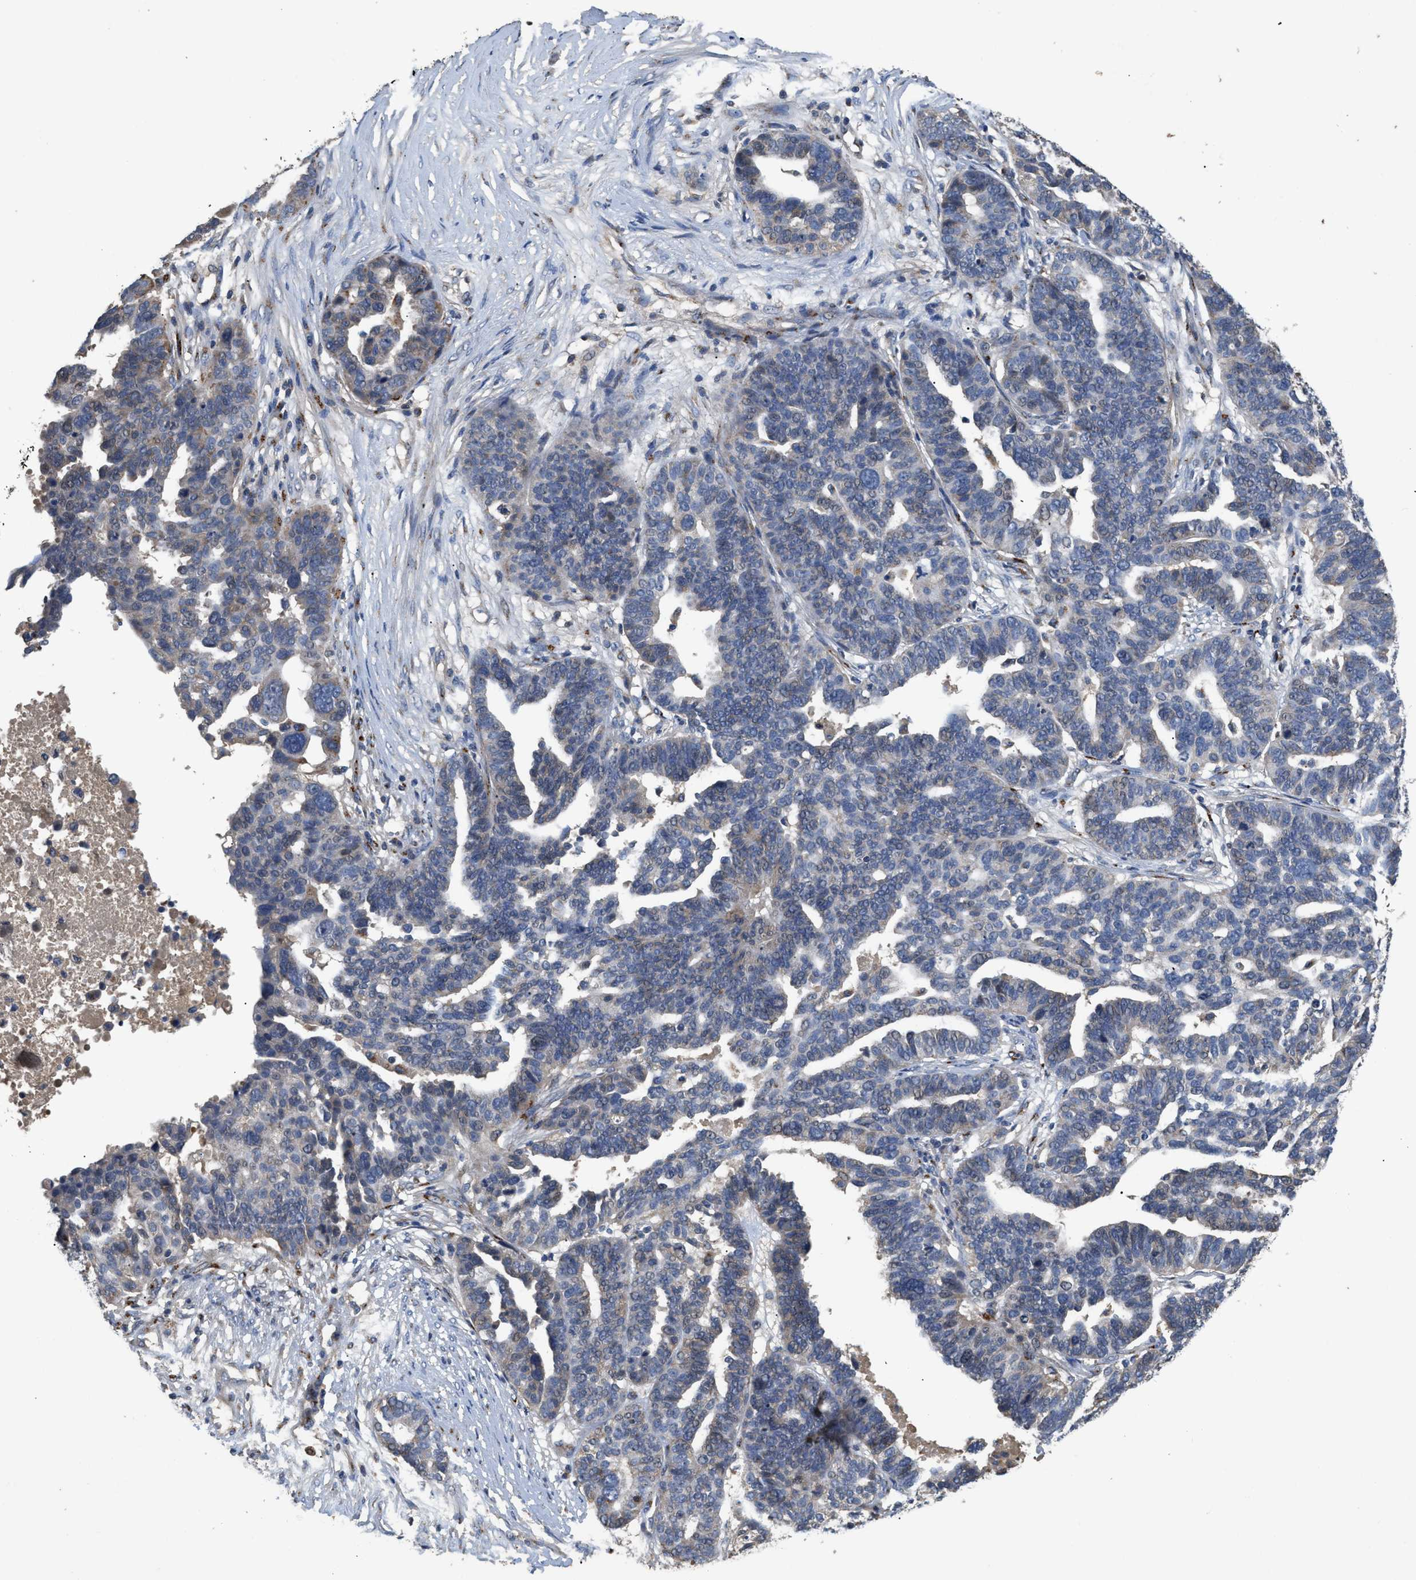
{"staining": {"intensity": "weak", "quantity": "<25%", "location": "cytoplasmic/membranous"}, "tissue": "ovarian cancer", "cell_type": "Tumor cells", "image_type": "cancer", "snomed": [{"axis": "morphology", "description": "Cystadenocarcinoma, serous, NOS"}, {"axis": "topography", "description": "Ovary"}], "caption": "High magnification brightfield microscopy of ovarian serous cystadenocarcinoma stained with DAB (3,3'-diaminobenzidine) (brown) and counterstained with hematoxylin (blue): tumor cells show no significant positivity.", "gene": "SIK2", "patient": {"sex": "female", "age": 59}}